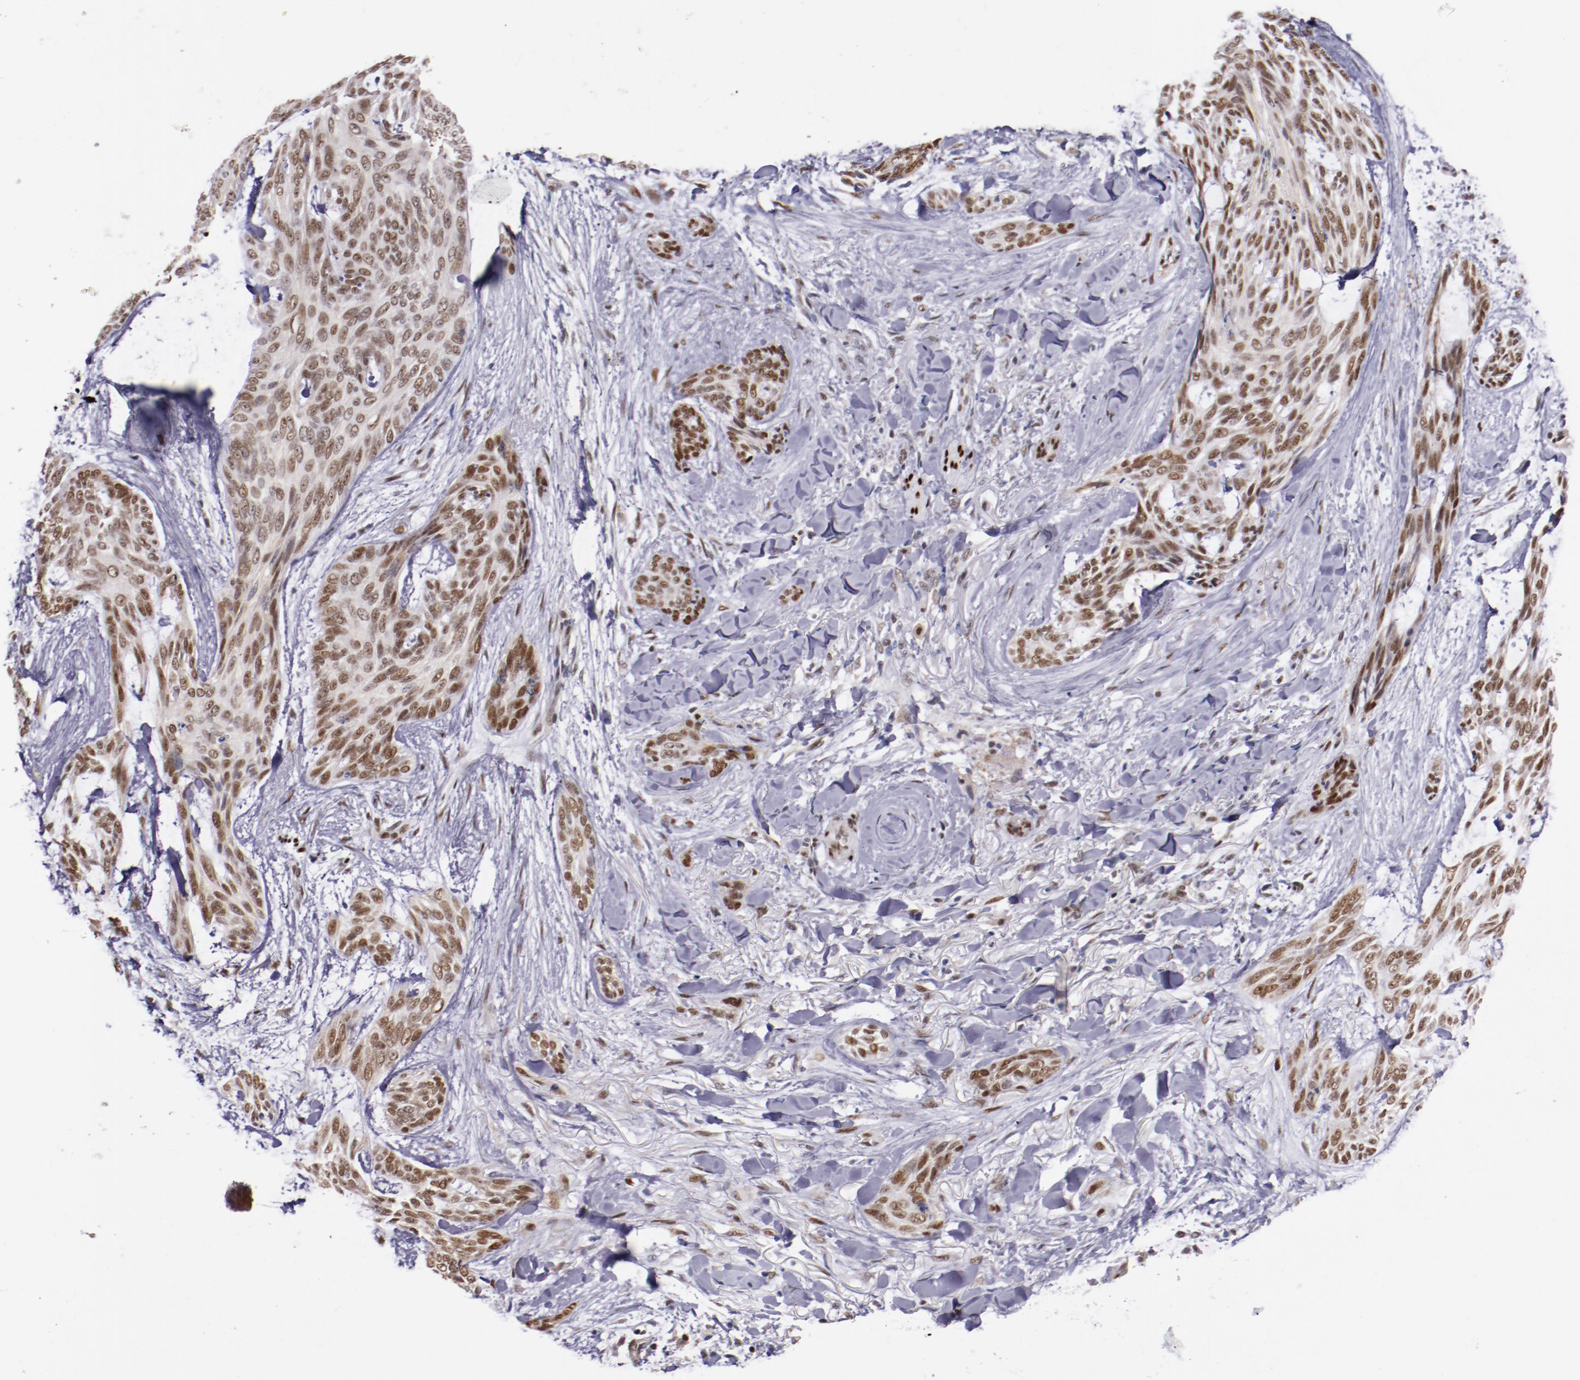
{"staining": {"intensity": "moderate", "quantity": ">75%", "location": "nuclear"}, "tissue": "skin cancer", "cell_type": "Tumor cells", "image_type": "cancer", "snomed": [{"axis": "morphology", "description": "Normal tissue, NOS"}, {"axis": "morphology", "description": "Basal cell carcinoma"}, {"axis": "topography", "description": "Skin"}], "caption": "Moderate nuclear staining for a protein is identified in approximately >75% of tumor cells of skin cancer using immunohistochemistry (IHC).", "gene": "SRF", "patient": {"sex": "female", "age": 71}}